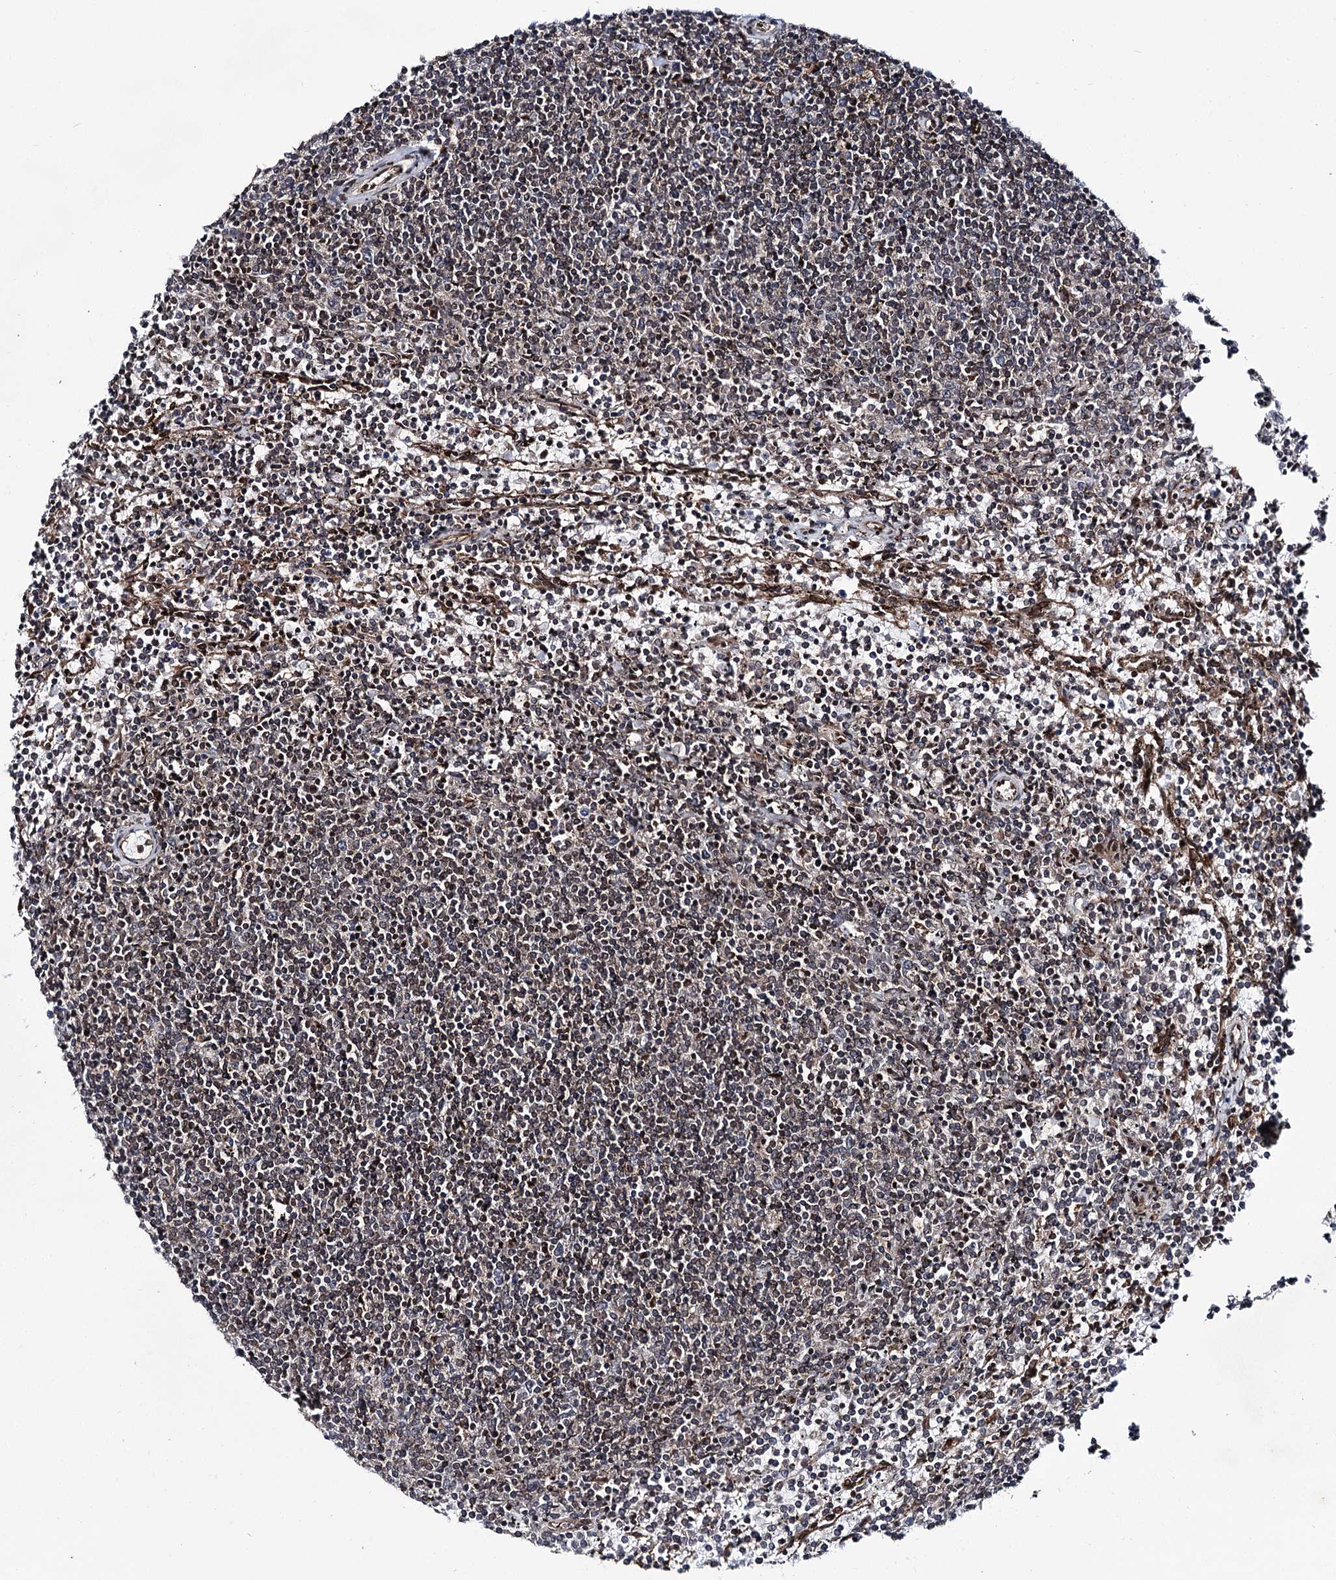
{"staining": {"intensity": "weak", "quantity": "<25%", "location": "cytoplasmic/membranous"}, "tissue": "lymphoma", "cell_type": "Tumor cells", "image_type": "cancer", "snomed": [{"axis": "morphology", "description": "Malignant lymphoma, non-Hodgkin's type, Low grade"}, {"axis": "topography", "description": "Spleen"}], "caption": "Human lymphoma stained for a protein using immunohistochemistry shows no expression in tumor cells.", "gene": "FGFR1OP2", "patient": {"sex": "female", "age": 50}}